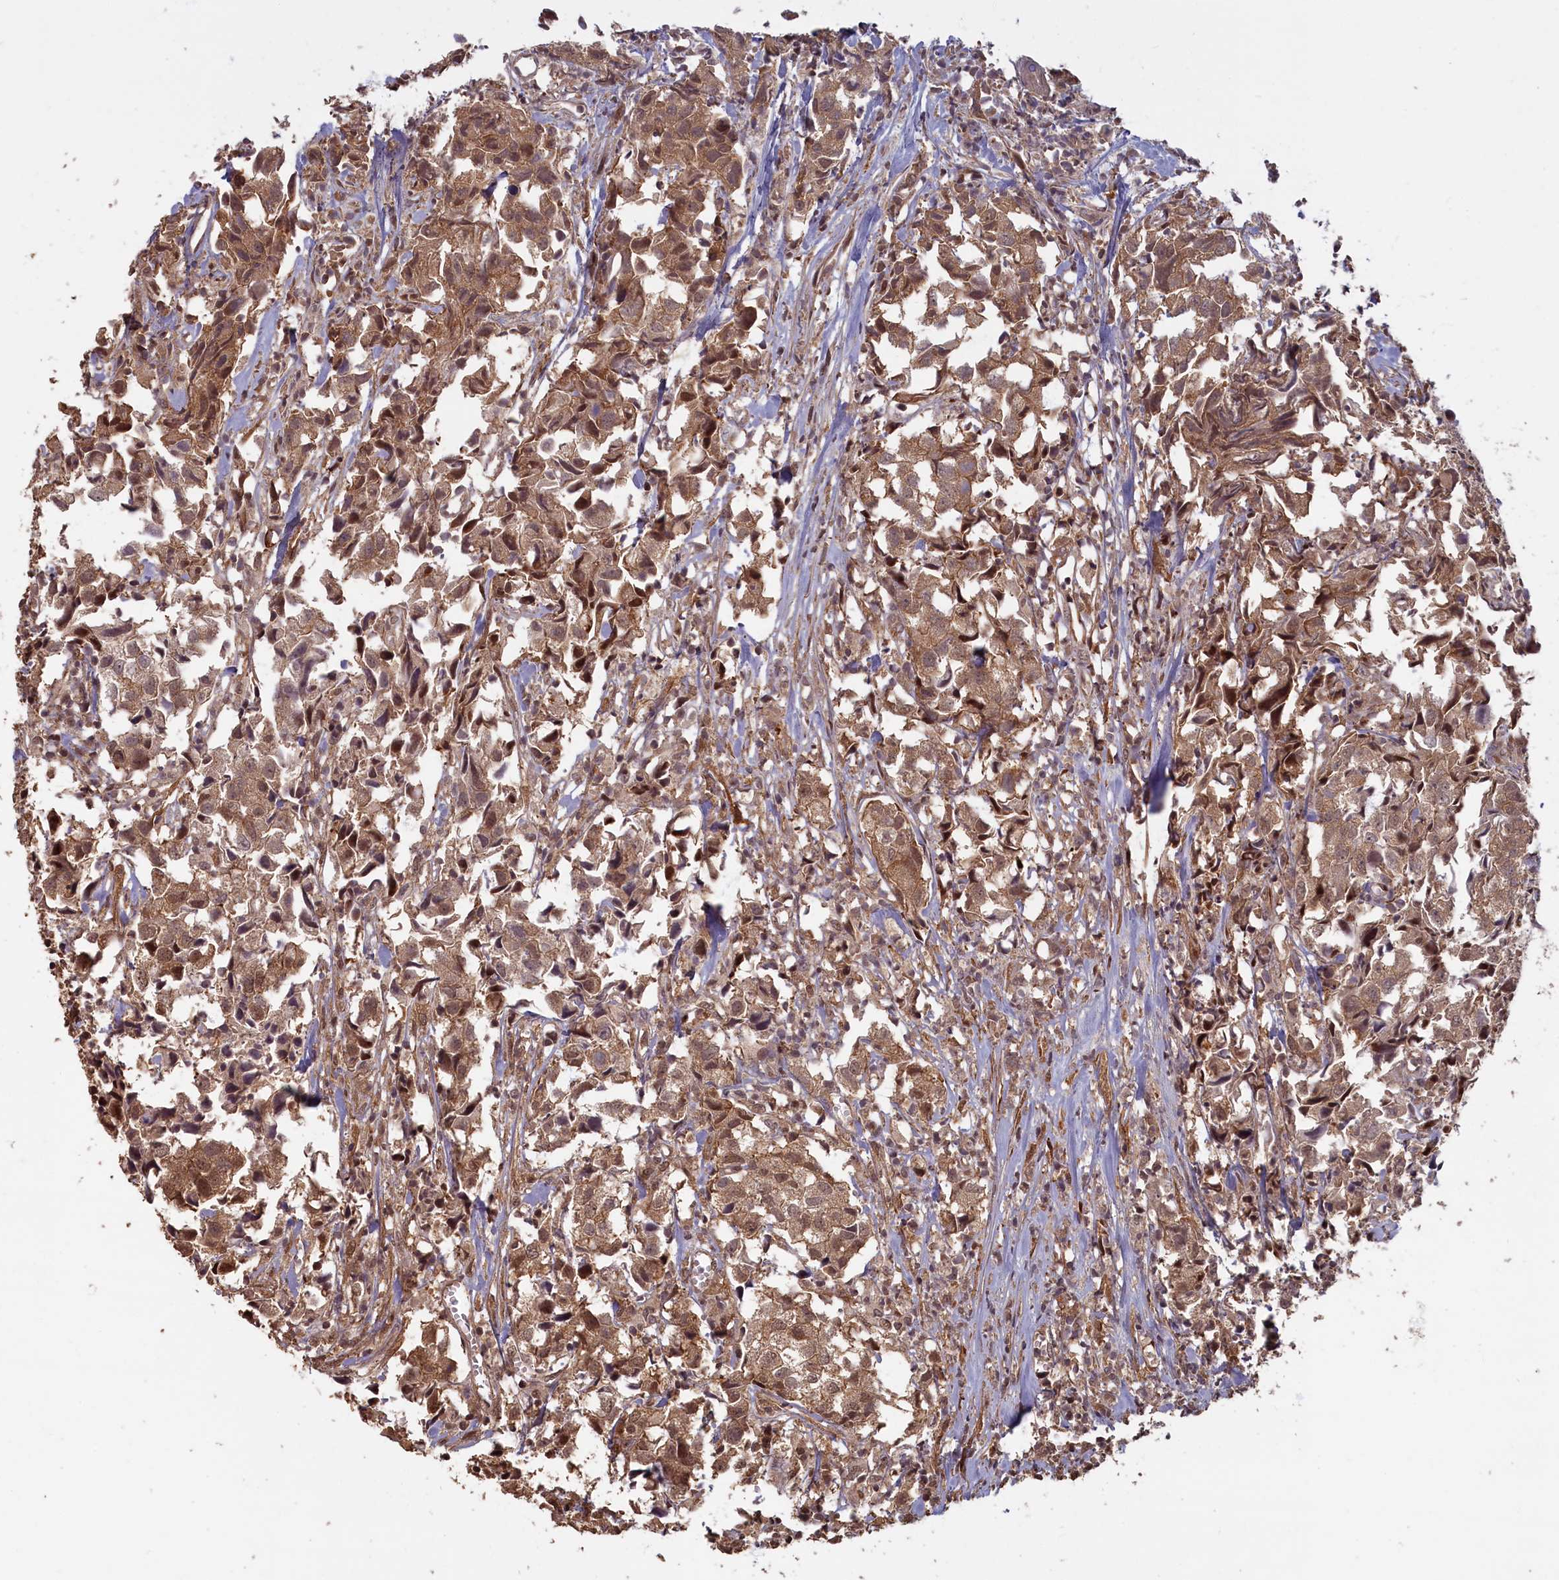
{"staining": {"intensity": "moderate", "quantity": ">75%", "location": "cytoplasmic/membranous,nuclear"}, "tissue": "urothelial cancer", "cell_type": "Tumor cells", "image_type": "cancer", "snomed": [{"axis": "morphology", "description": "Urothelial carcinoma, High grade"}, {"axis": "topography", "description": "Urinary bladder"}], "caption": "Tumor cells display moderate cytoplasmic/membranous and nuclear expression in approximately >75% of cells in high-grade urothelial carcinoma.", "gene": "HIF3A", "patient": {"sex": "female", "age": 75}}